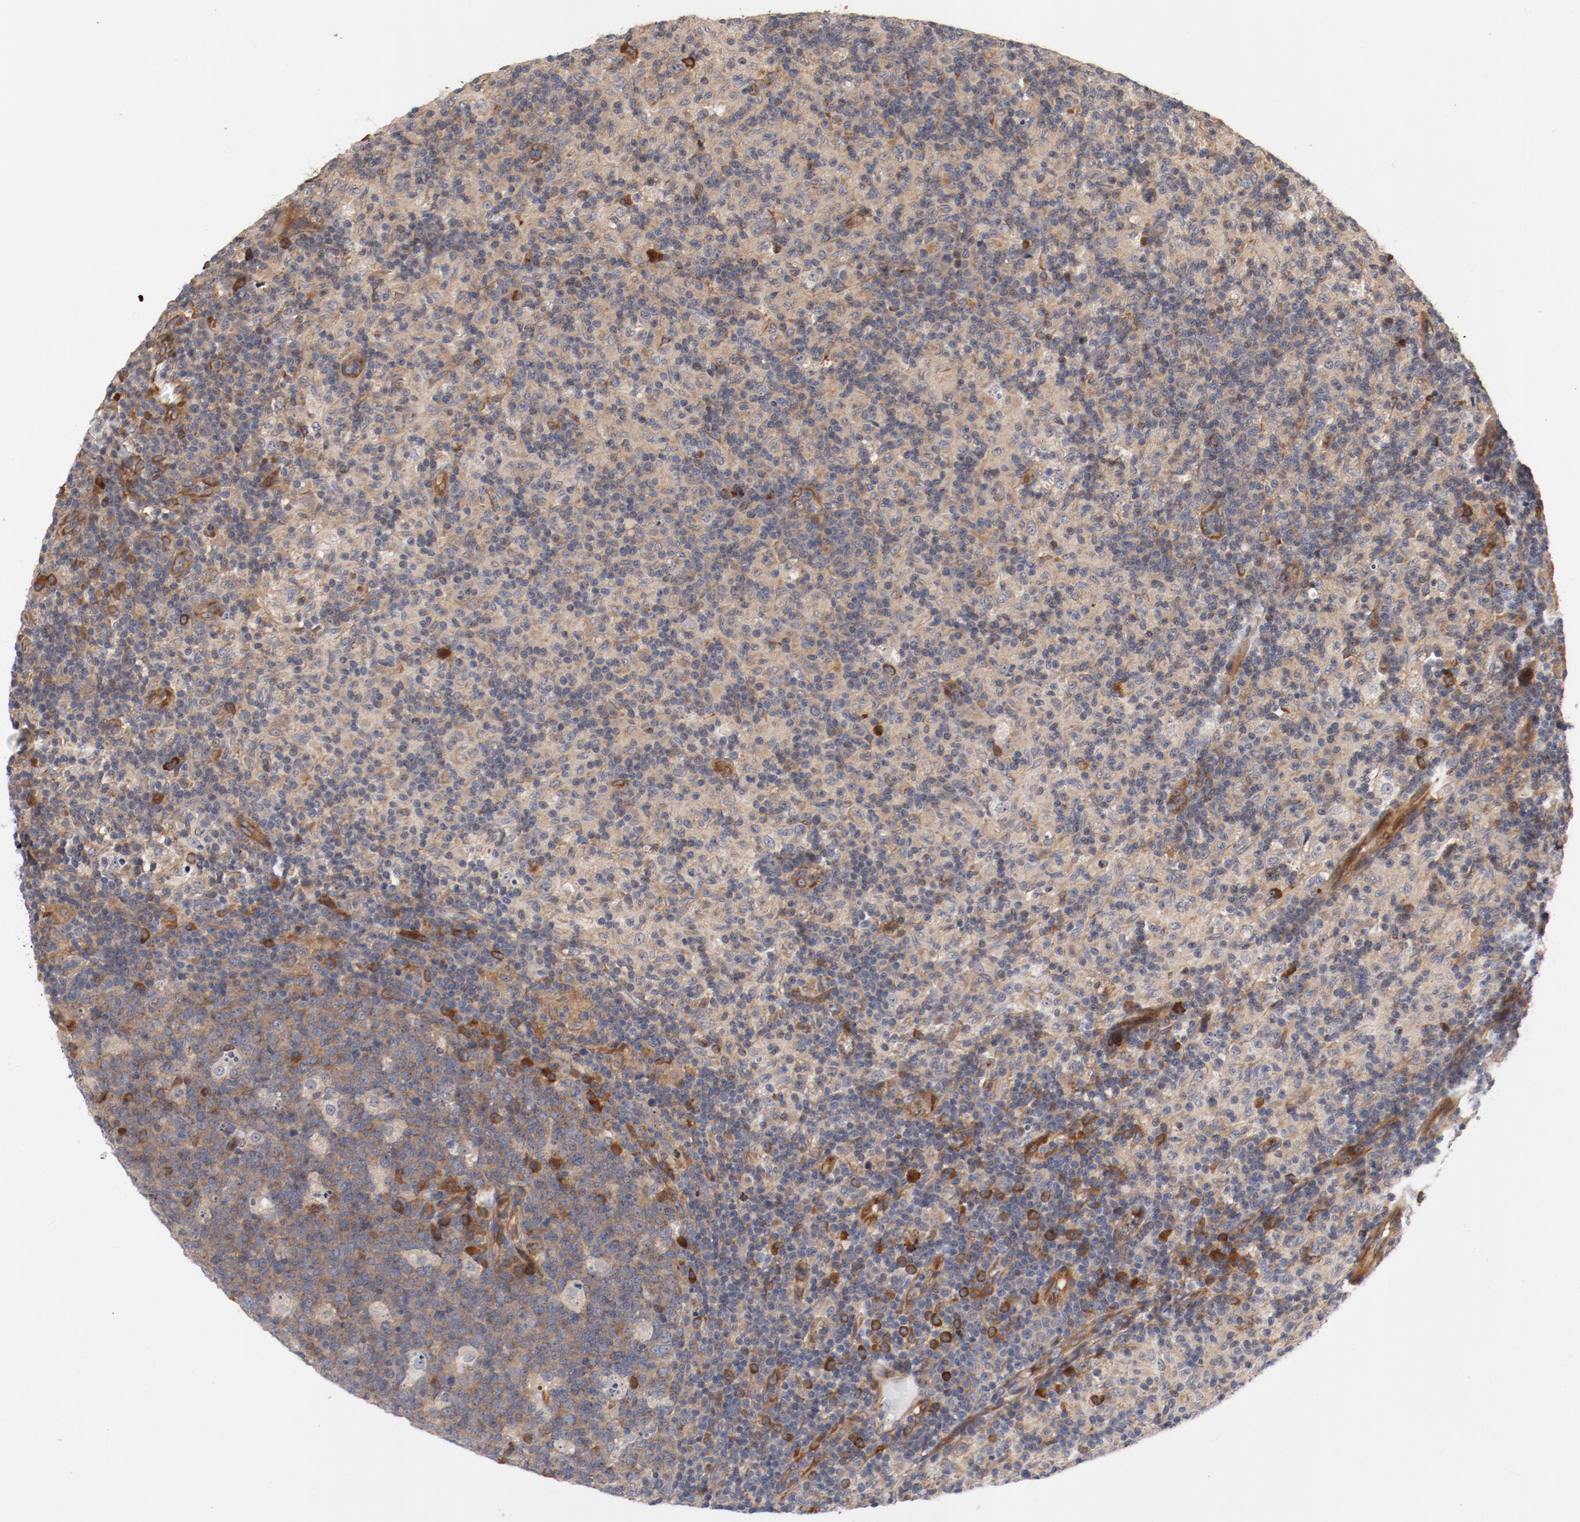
{"staining": {"intensity": "strong", "quantity": "25%-75%", "location": "cytoplasmic/membranous"}, "tissue": "lymph node", "cell_type": "Germinal center cells", "image_type": "normal", "snomed": [{"axis": "morphology", "description": "Normal tissue, NOS"}, {"axis": "morphology", "description": "Inflammation, NOS"}, {"axis": "topography", "description": "Lymph node"}], "caption": "Human lymph node stained for a protein (brown) displays strong cytoplasmic/membranous positive expression in approximately 25%-75% of germinal center cells.", "gene": "PITPNM2", "patient": {"sex": "male", "age": 55}}